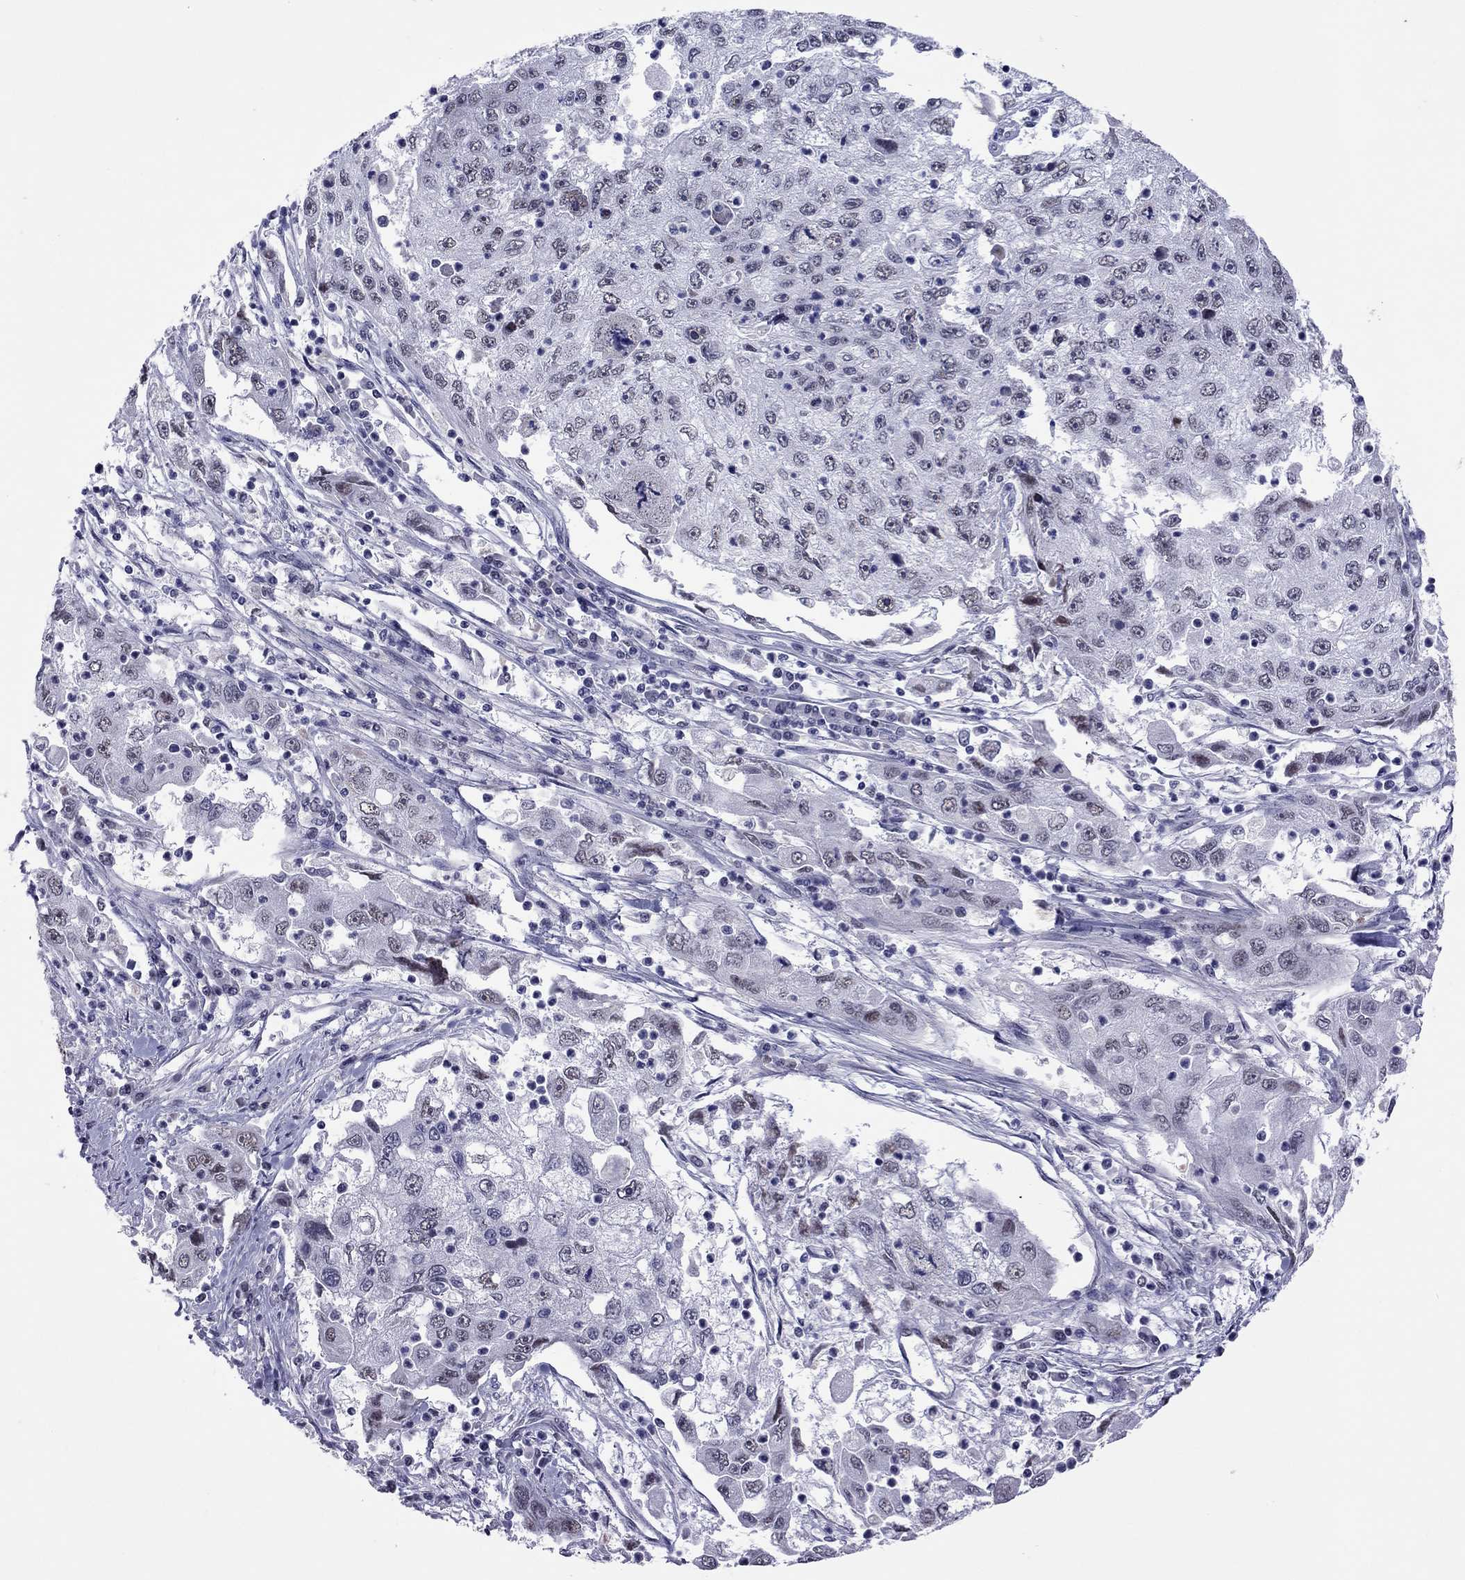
{"staining": {"intensity": "negative", "quantity": "none", "location": "none"}, "tissue": "cervical cancer", "cell_type": "Tumor cells", "image_type": "cancer", "snomed": [{"axis": "morphology", "description": "Squamous cell carcinoma, NOS"}, {"axis": "topography", "description": "Cervix"}], "caption": "An immunohistochemistry histopathology image of cervical cancer (squamous cell carcinoma) is shown. There is no staining in tumor cells of cervical cancer (squamous cell carcinoma). (DAB (3,3'-diaminobenzidine) immunohistochemistry with hematoxylin counter stain).", "gene": "PPP1R3A", "patient": {"sex": "female", "age": 36}}